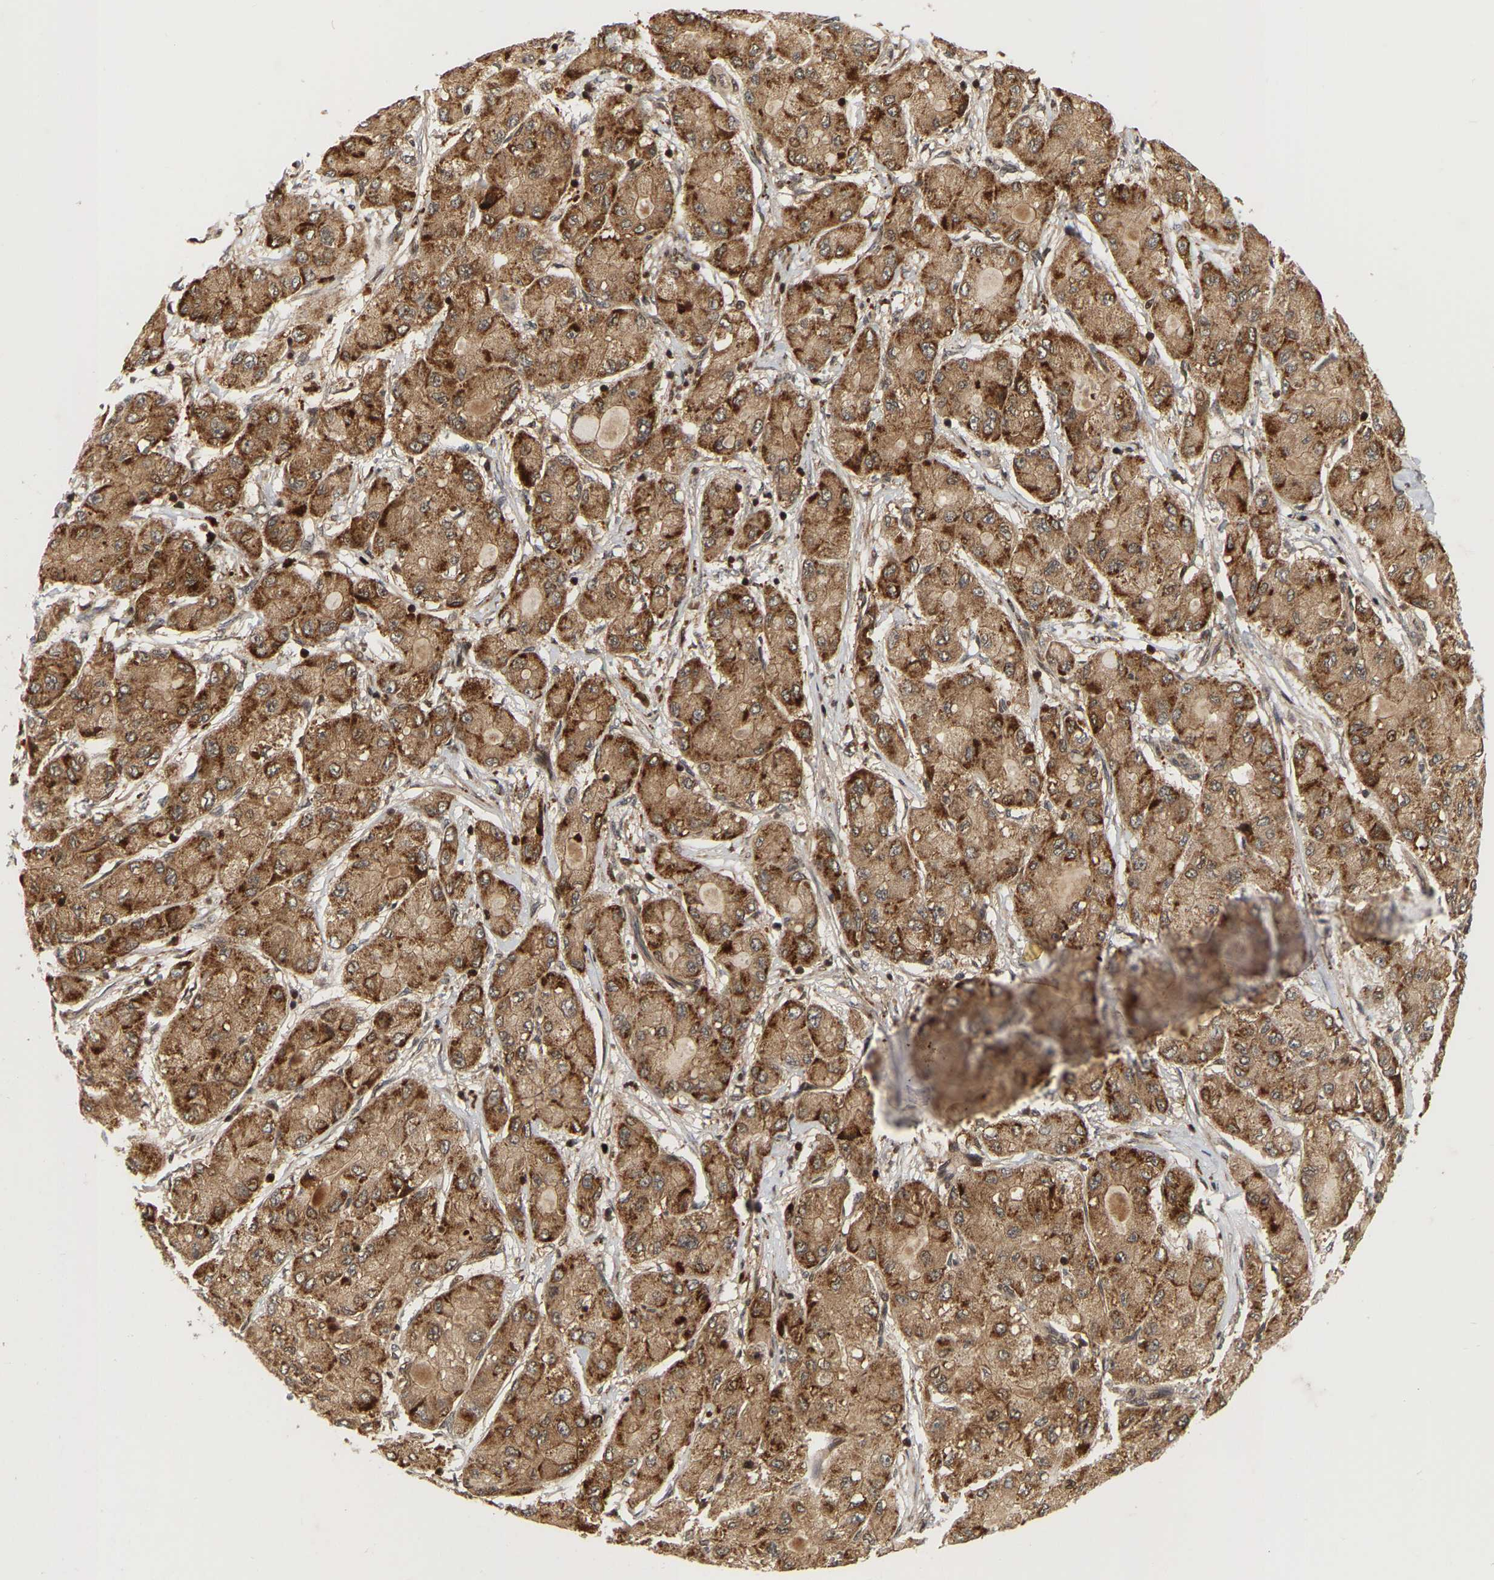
{"staining": {"intensity": "moderate", "quantity": ">75%", "location": "cytoplasmic/membranous"}, "tissue": "liver cancer", "cell_type": "Tumor cells", "image_type": "cancer", "snomed": [{"axis": "morphology", "description": "Carcinoma, Hepatocellular, NOS"}, {"axis": "topography", "description": "Liver"}], "caption": "Protein staining by immunohistochemistry (IHC) displays moderate cytoplasmic/membranous expression in approximately >75% of tumor cells in hepatocellular carcinoma (liver).", "gene": "NFE2L2", "patient": {"sex": "male", "age": 80}}